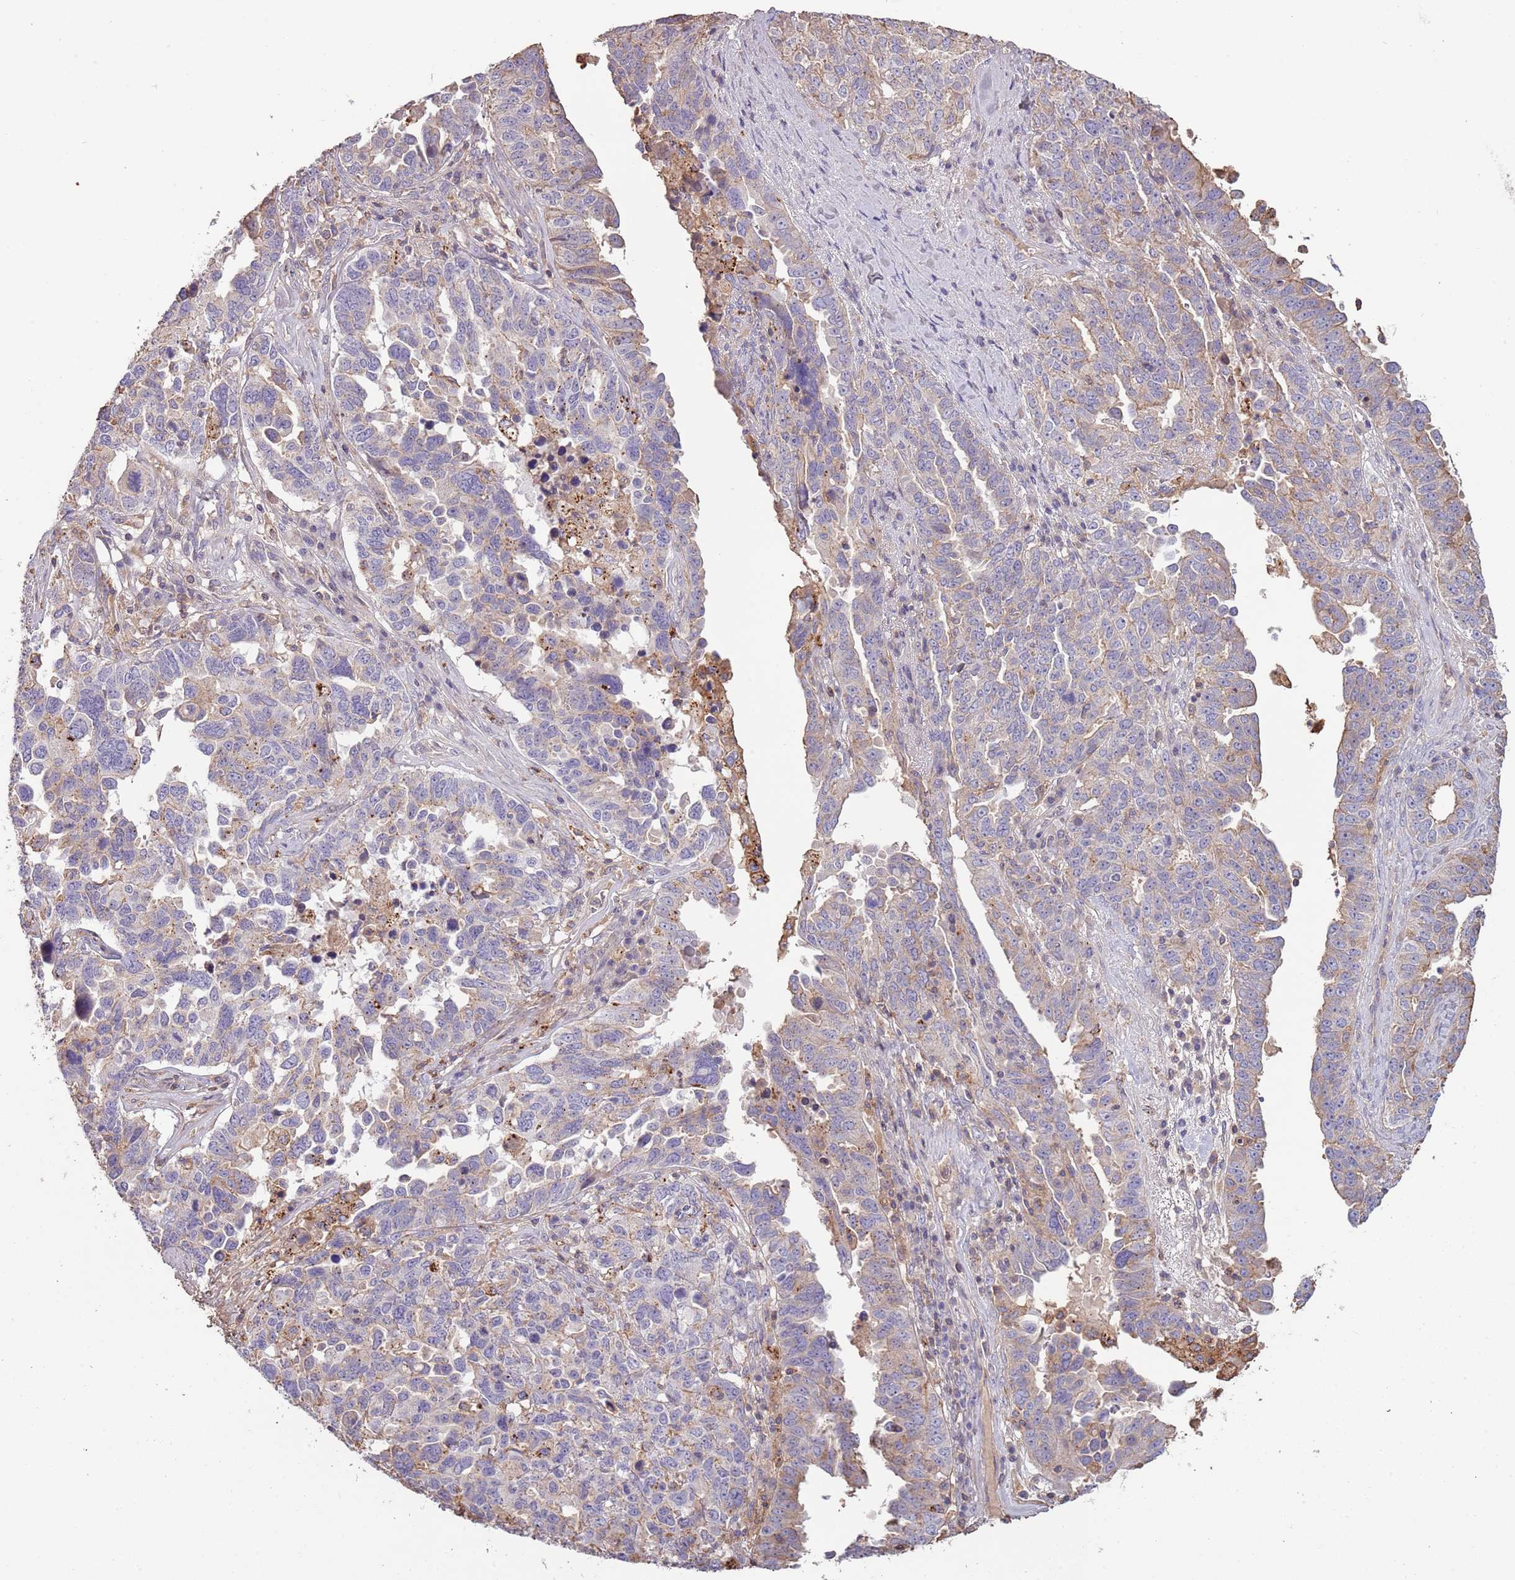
{"staining": {"intensity": "weak", "quantity": "<25%", "location": "cytoplasmic/membranous"}, "tissue": "ovarian cancer", "cell_type": "Tumor cells", "image_type": "cancer", "snomed": [{"axis": "morphology", "description": "Carcinoma, endometroid"}, {"axis": "topography", "description": "Ovary"}], "caption": "Immunohistochemical staining of ovarian cancer (endometroid carcinoma) displays no significant positivity in tumor cells.", "gene": "FECH", "patient": {"sex": "female", "age": 62}}